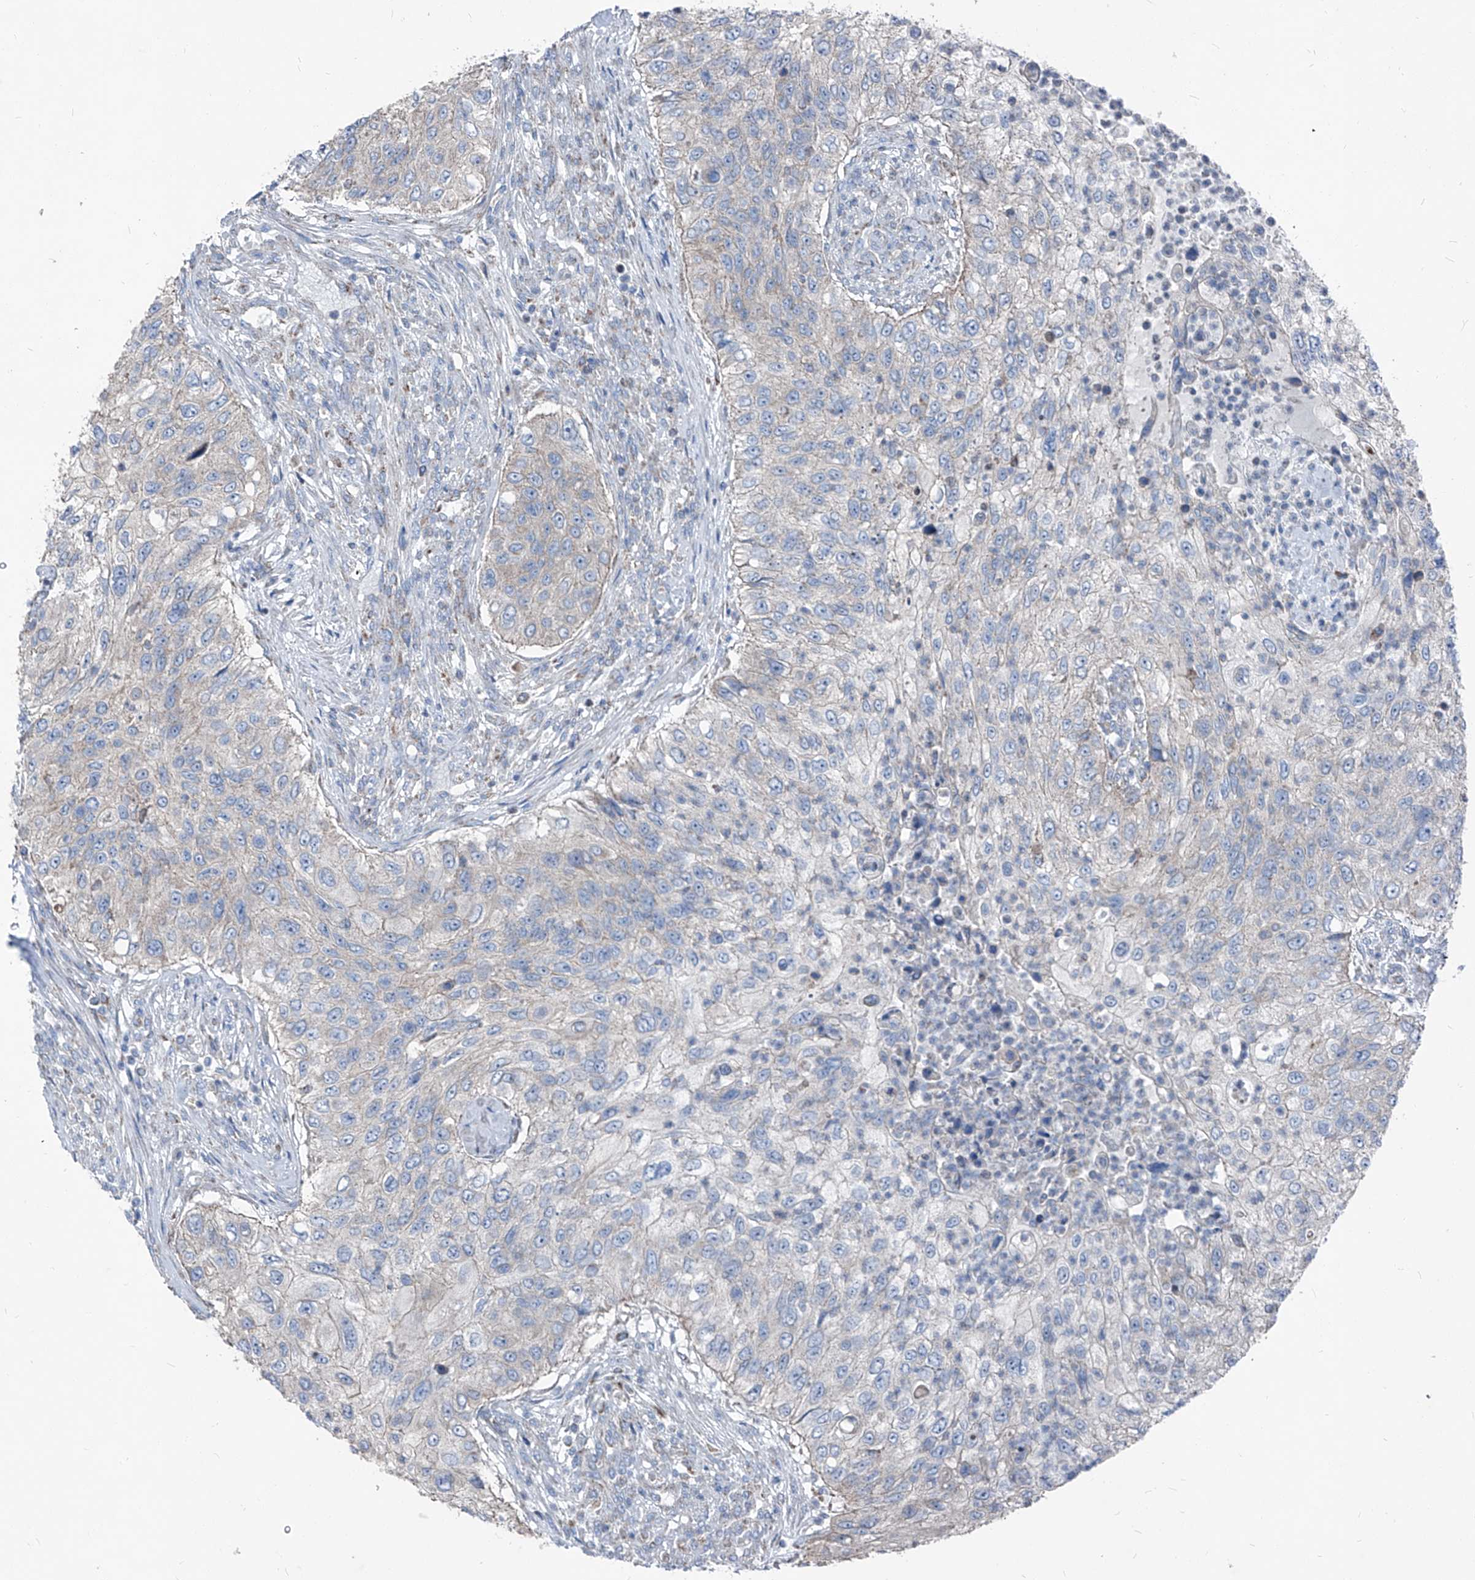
{"staining": {"intensity": "negative", "quantity": "none", "location": "none"}, "tissue": "urothelial cancer", "cell_type": "Tumor cells", "image_type": "cancer", "snomed": [{"axis": "morphology", "description": "Urothelial carcinoma, High grade"}, {"axis": "topography", "description": "Urinary bladder"}], "caption": "Immunohistochemistry (IHC) of human urothelial cancer demonstrates no positivity in tumor cells.", "gene": "AGPS", "patient": {"sex": "female", "age": 60}}